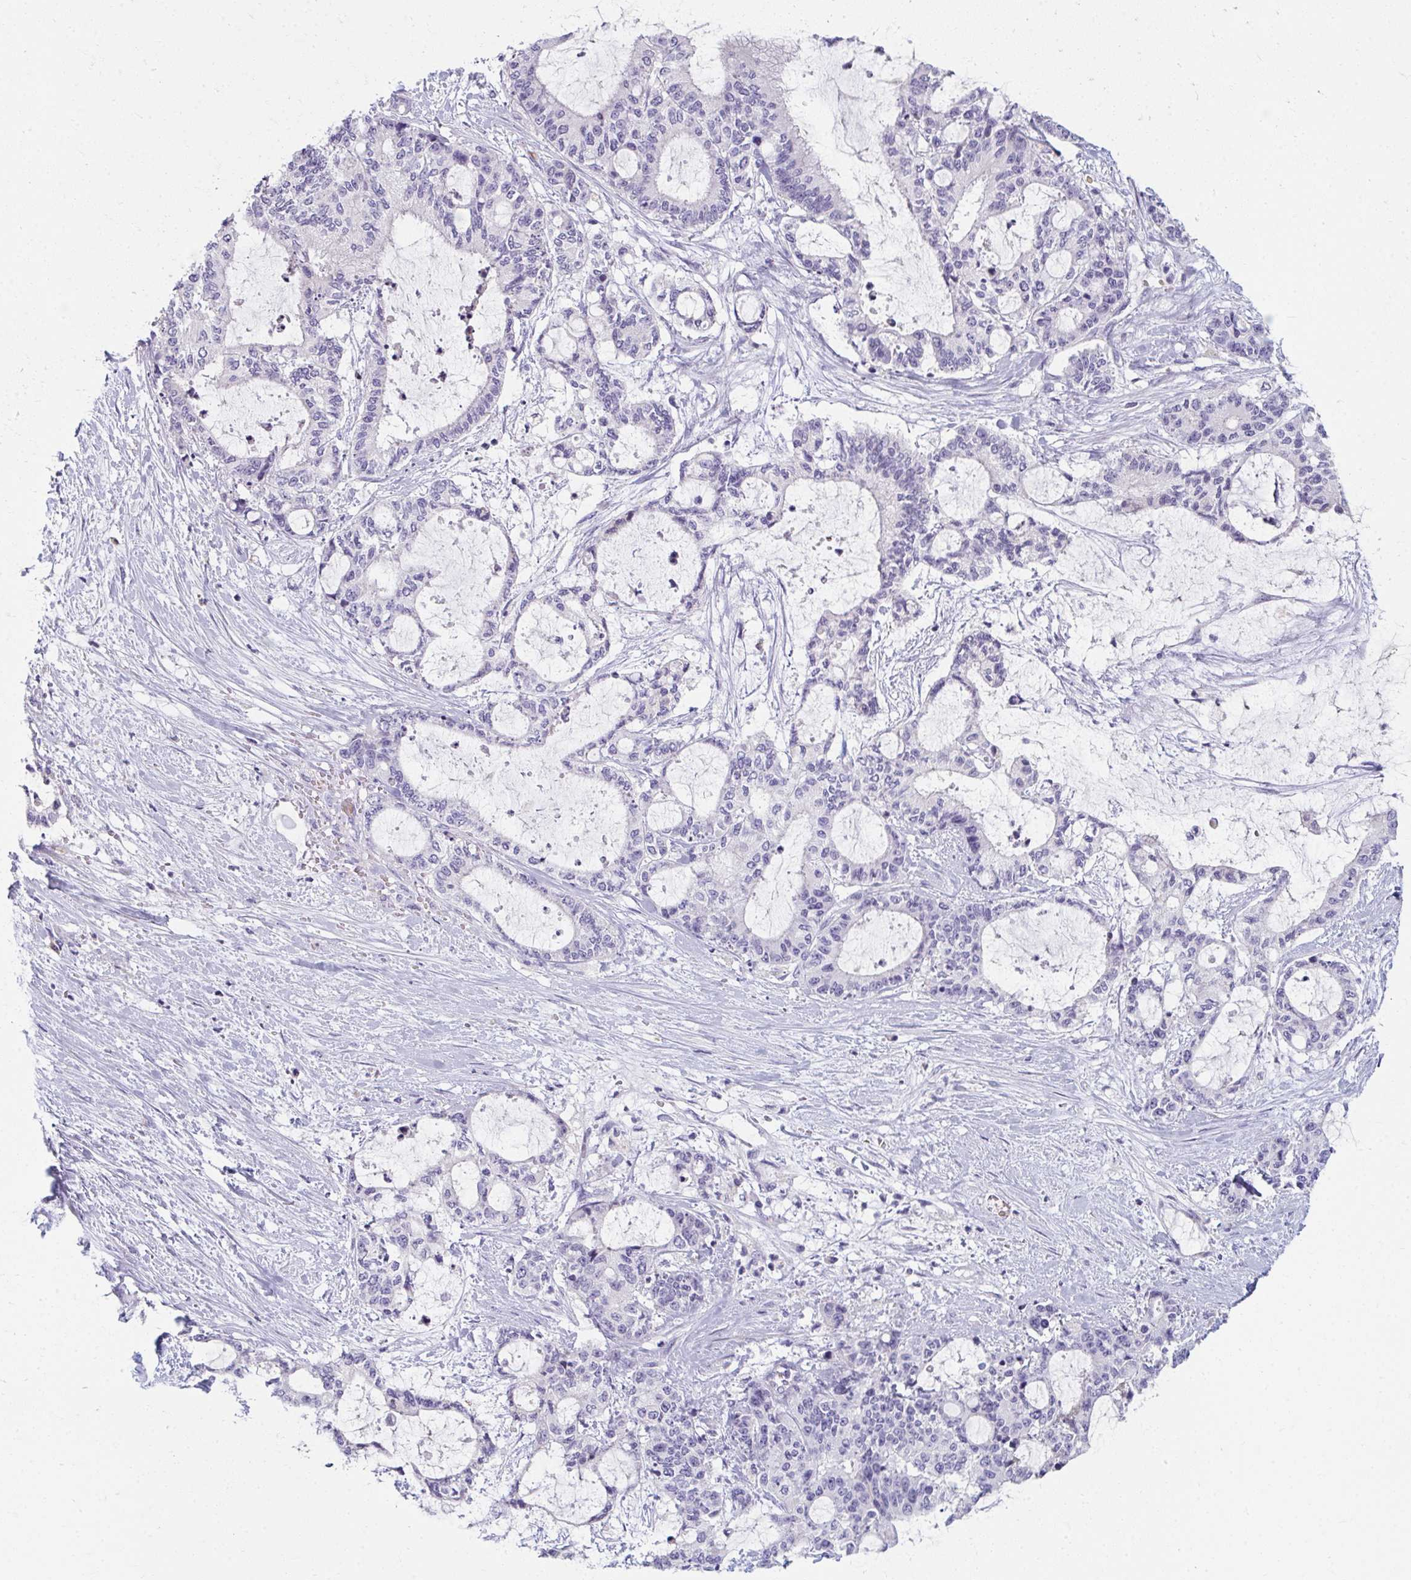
{"staining": {"intensity": "negative", "quantity": "none", "location": "none"}, "tissue": "liver cancer", "cell_type": "Tumor cells", "image_type": "cancer", "snomed": [{"axis": "morphology", "description": "Normal tissue, NOS"}, {"axis": "morphology", "description": "Cholangiocarcinoma"}, {"axis": "topography", "description": "Liver"}, {"axis": "topography", "description": "Peripheral nerve tissue"}], "caption": "This is a histopathology image of IHC staining of liver cancer (cholangiocarcinoma), which shows no expression in tumor cells.", "gene": "EIF1AD", "patient": {"sex": "female", "age": 73}}